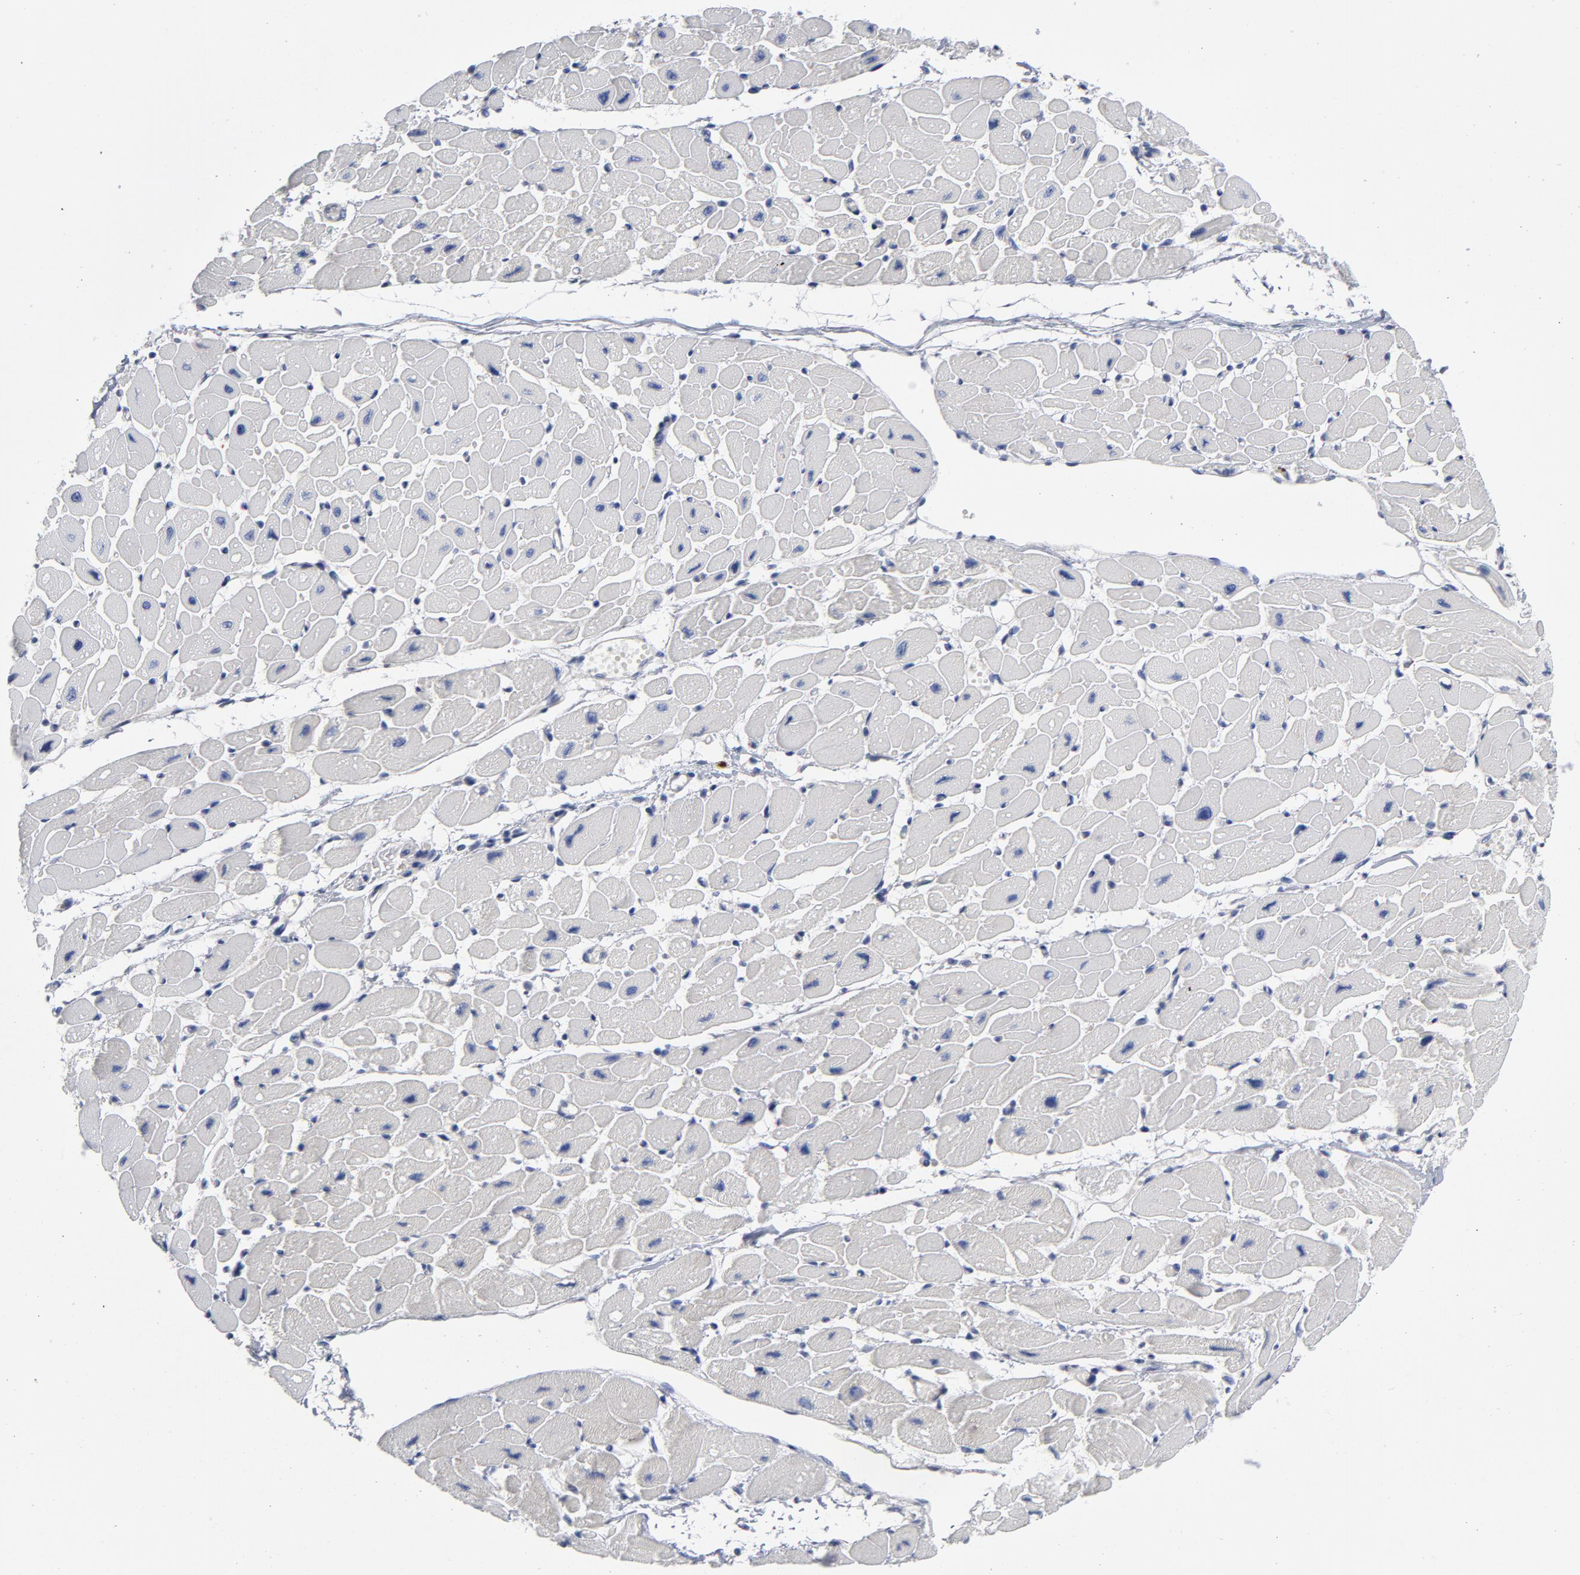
{"staining": {"intensity": "negative", "quantity": "none", "location": "none"}, "tissue": "heart muscle", "cell_type": "Cardiomyocytes", "image_type": "normal", "snomed": [{"axis": "morphology", "description": "Normal tissue, NOS"}, {"axis": "topography", "description": "Heart"}], "caption": "High power microscopy micrograph of an immunohistochemistry (IHC) histopathology image of benign heart muscle, revealing no significant expression in cardiomyocytes.", "gene": "TRADD", "patient": {"sex": "female", "age": 54}}